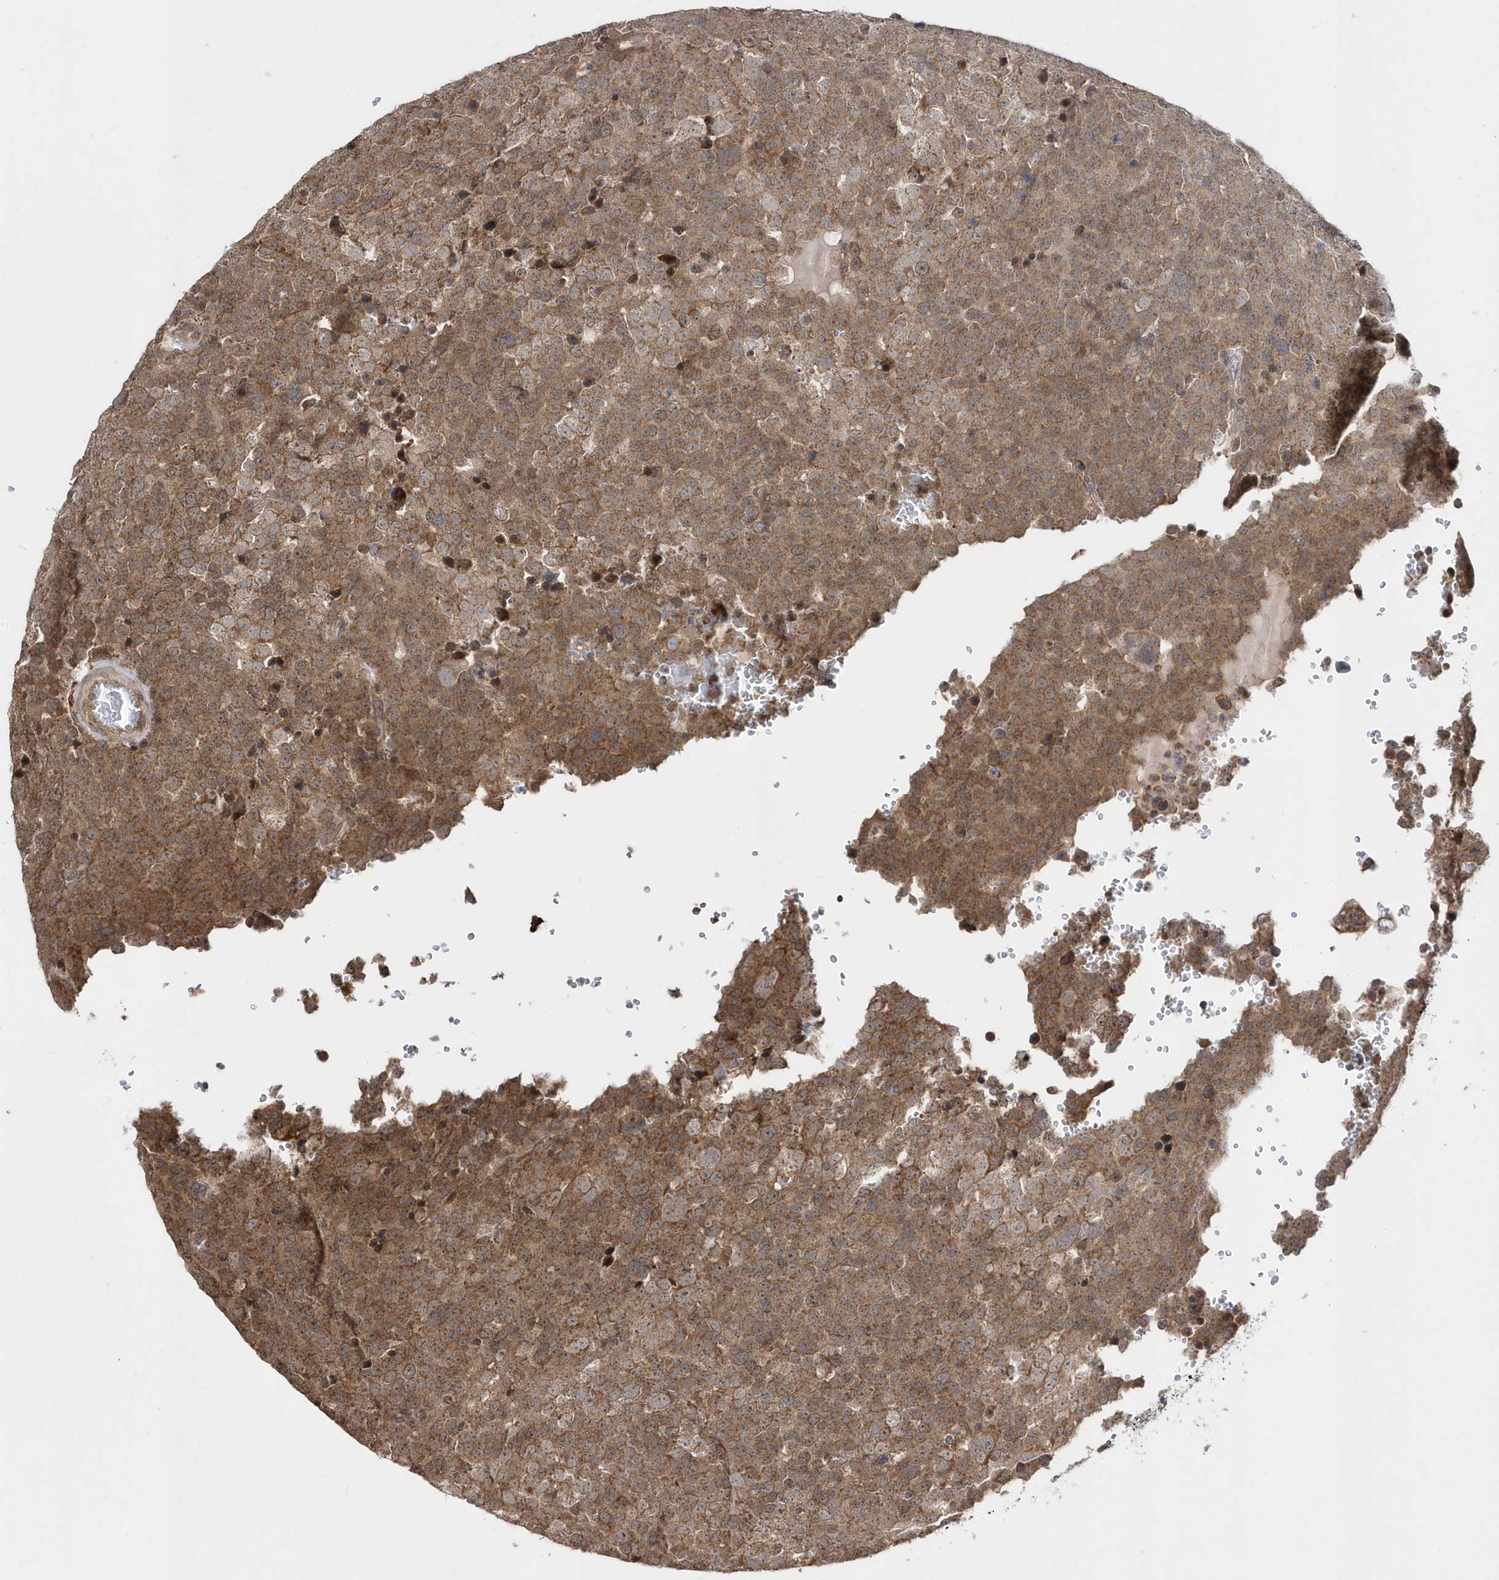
{"staining": {"intensity": "moderate", "quantity": ">75%", "location": "cytoplasmic/membranous"}, "tissue": "testis cancer", "cell_type": "Tumor cells", "image_type": "cancer", "snomed": [{"axis": "morphology", "description": "Seminoma, NOS"}, {"axis": "topography", "description": "Testis"}], "caption": "IHC (DAB) staining of testis cancer shows moderate cytoplasmic/membranous protein expression in about >75% of tumor cells.", "gene": "DALRD3", "patient": {"sex": "male", "age": 71}}